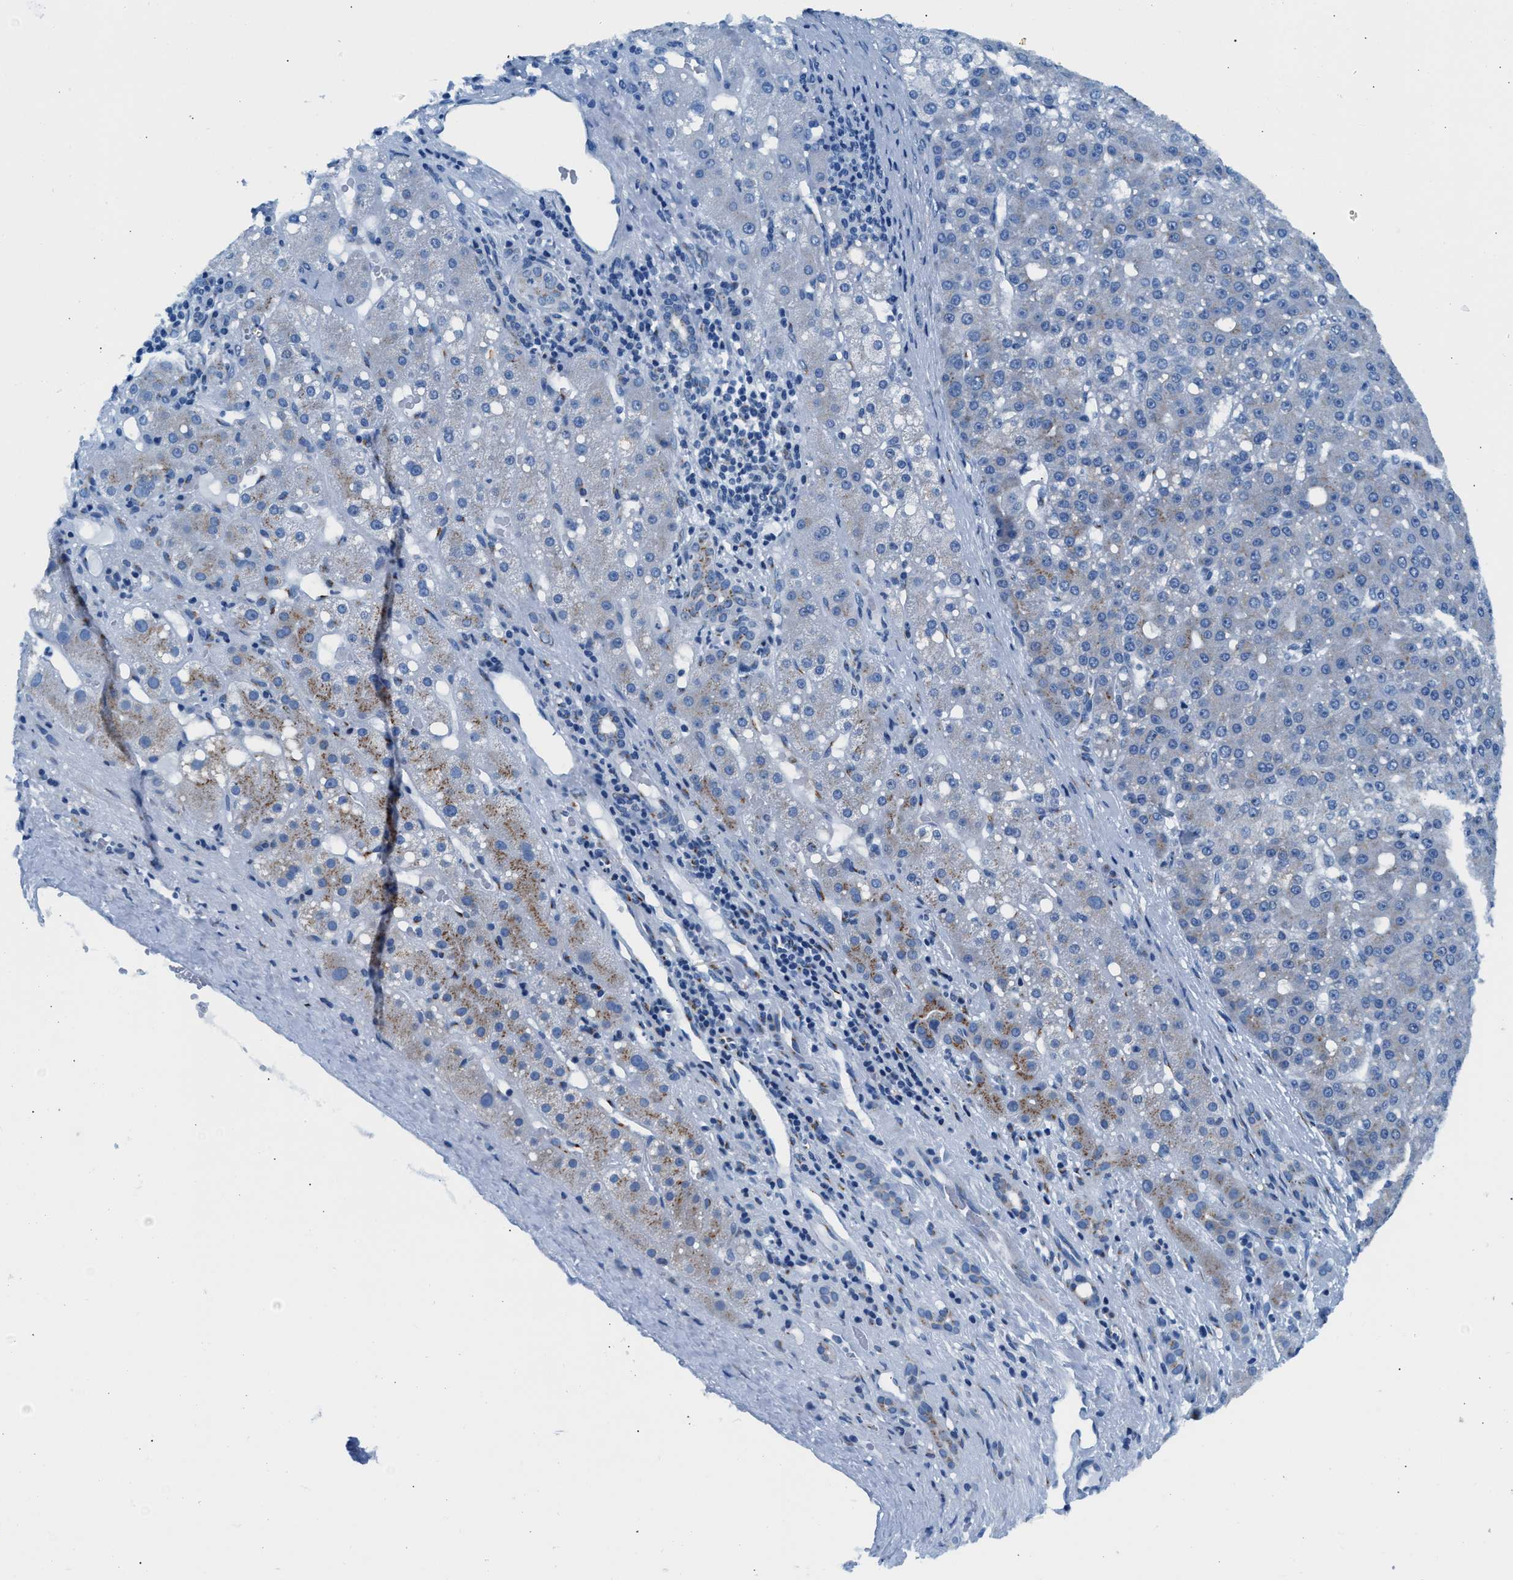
{"staining": {"intensity": "weak", "quantity": "<25%", "location": "cytoplasmic/membranous"}, "tissue": "liver cancer", "cell_type": "Tumor cells", "image_type": "cancer", "snomed": [{"axis": "morphology", "description": "Carcinoma, Hepatocellular, NOS"}, {"axis": "topography", "description": "Liver"}], "caption": "This is an immunohistochemistry (IHC) micrograph of human liver hepatocellular carcinoma. There is no staining in tumor cells.", "gene": "VPS53", "patient": {"sex": "male", "age": 67}}